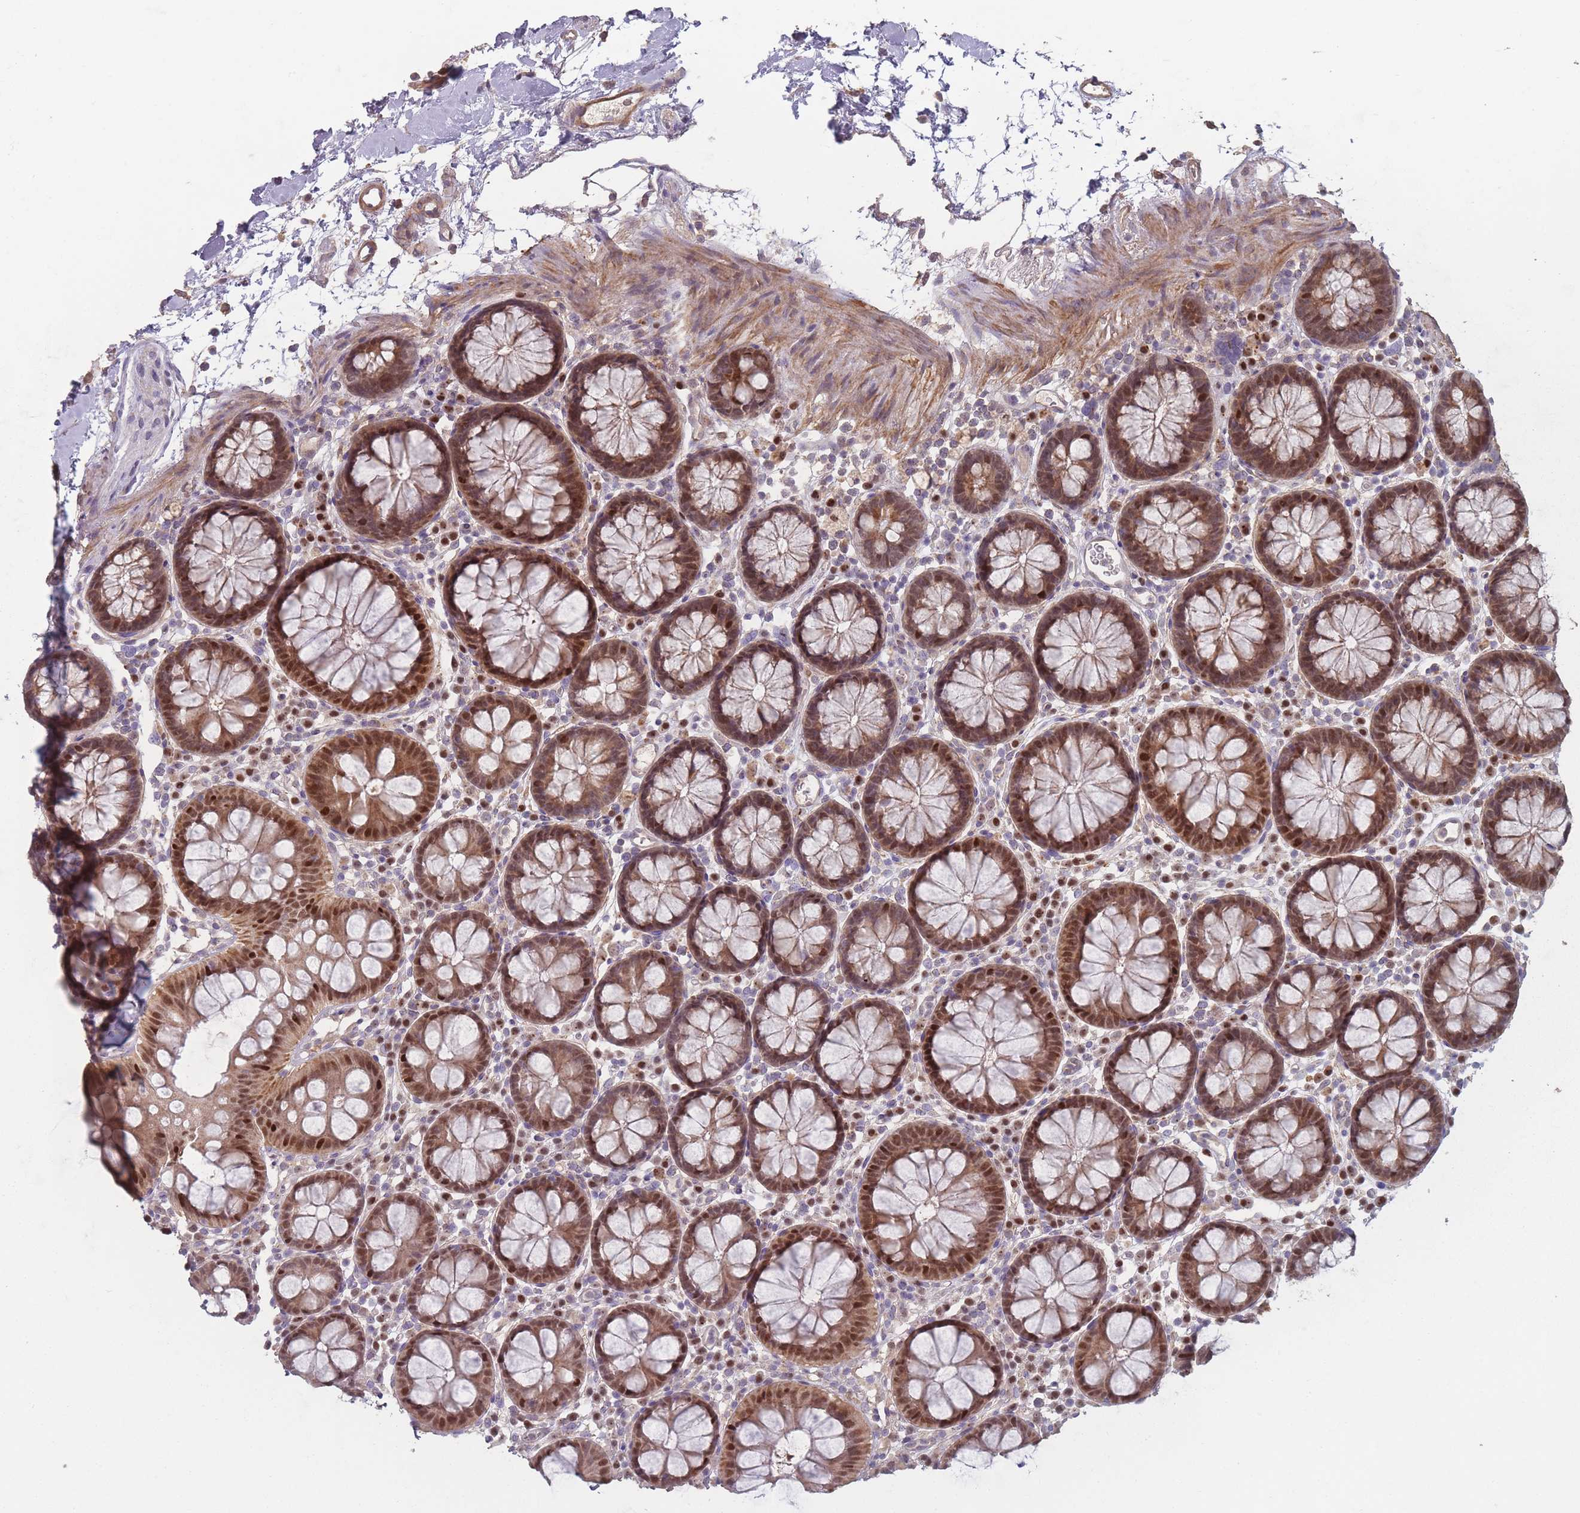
{"staining": {"intensity": "moderate", "quantity": ">75%", "location": "cytoplasmic/membranous"}, "tissue": "colon", "cell_type": "Endothelial cells", "image_type": "normal", "snomed": [{"axis": "morphology", "description": "Normal tissue, NOS"}, {"axis": "topography", "description": "Colon"}], "caption": "Protein staining of unremarkable colon displays moderate cytoplasmic/membranous positivity in approximately >75% of endothelial cells.", "gene": "ERCC6L", "patient": {"sex": "male", "age": 75}}